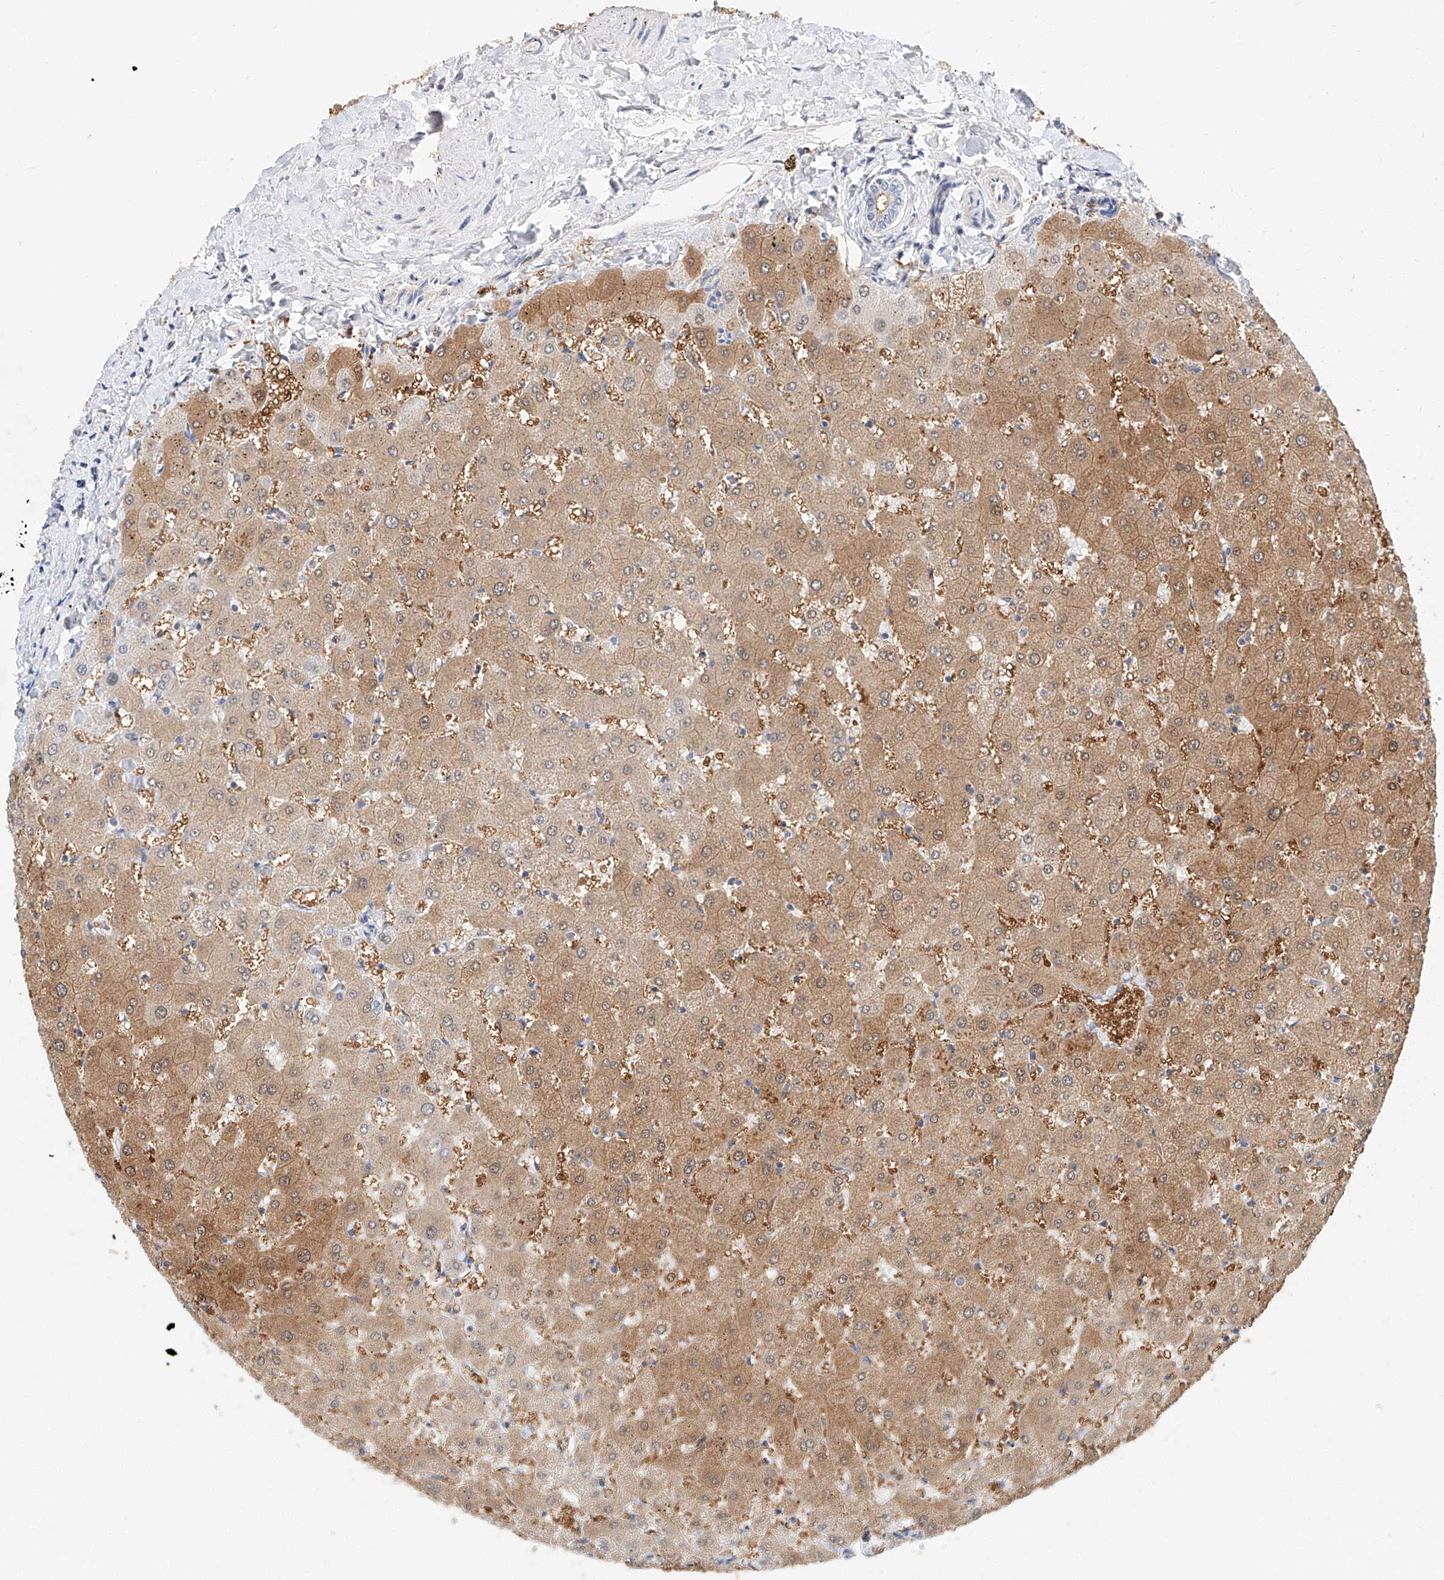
{"staining": {"intensity": "moderate", "quantity": "<25%", "location": "cytoplasmic/membranous"}, "tissue": "liver", "cell_type": "Cholangiocytes", "image_type": "normal", "snomed": [{"axis": "morphology", "description": "Normal tissue, NOS"}, {"axis": "topography", "description": "Liver"}], "caption": "The immunohistochemical stain highlights moderate cytoplasmic/membranous expression in cholangiocytes of unremarkable liver. (IHC, brightfield microscopy, high magnification).", "gene": "GLMN", "patient": {"sex": "female", "age": 63}}